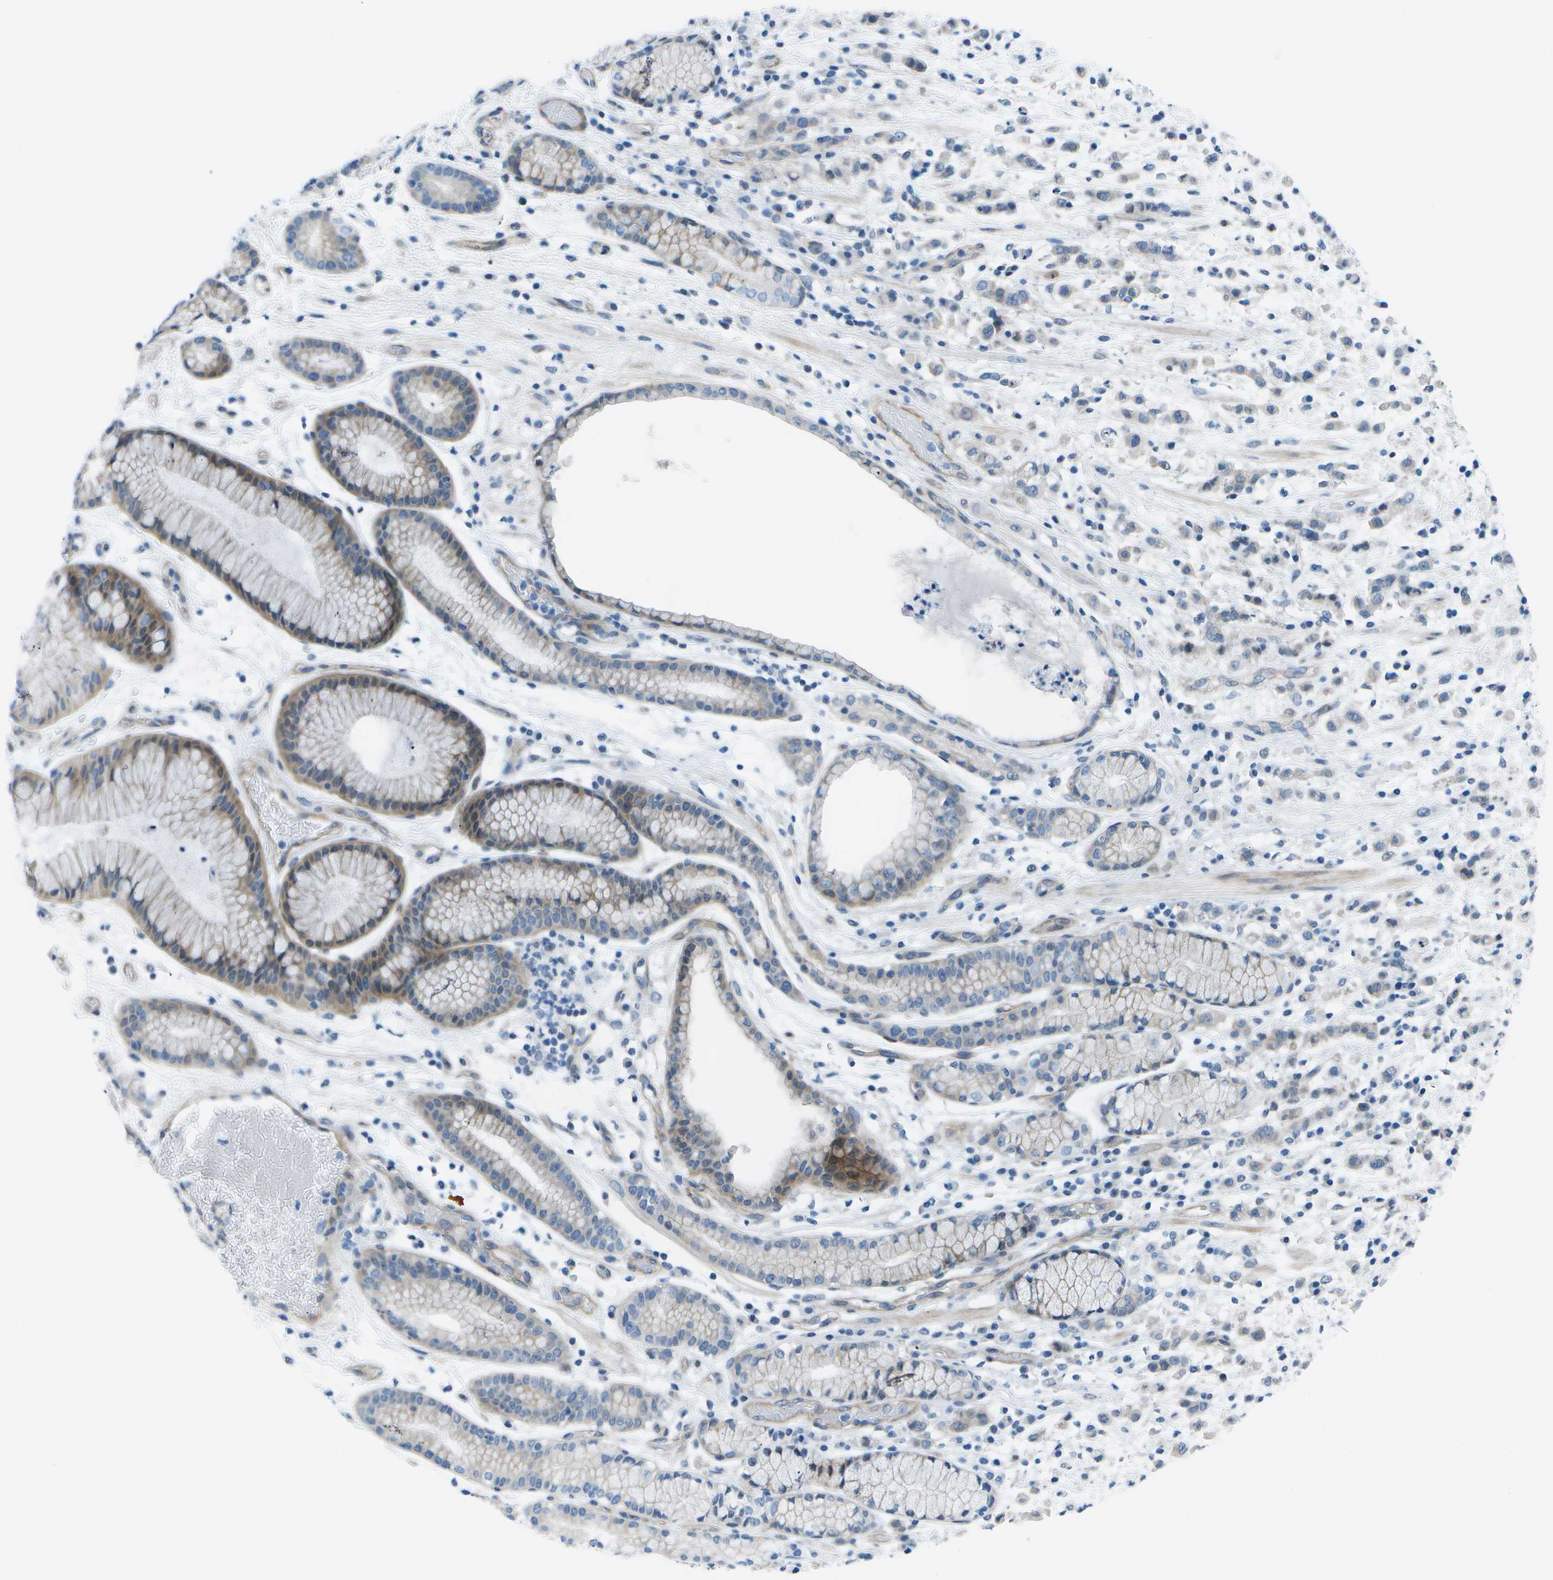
{"staining": {"intensity": "weak", "quantity": "<25%", "location": "cytoplasmic/membranous"}, "tissue": "stomach cancer", "cell_type": "Tumor cells", "image_type": "cancer", "snomed": [{"axis": "morphology", "description": "Adenocarcinoma, NOS"}, {"axis": "topography", "description": "Stomach, lower"}], "caption": "Stomach adenocarcinoma stained for a protein using IHC displays no expression tumor cells.", "gene": "SORBS3", "patient": {"sex": "male", "age": 88}}